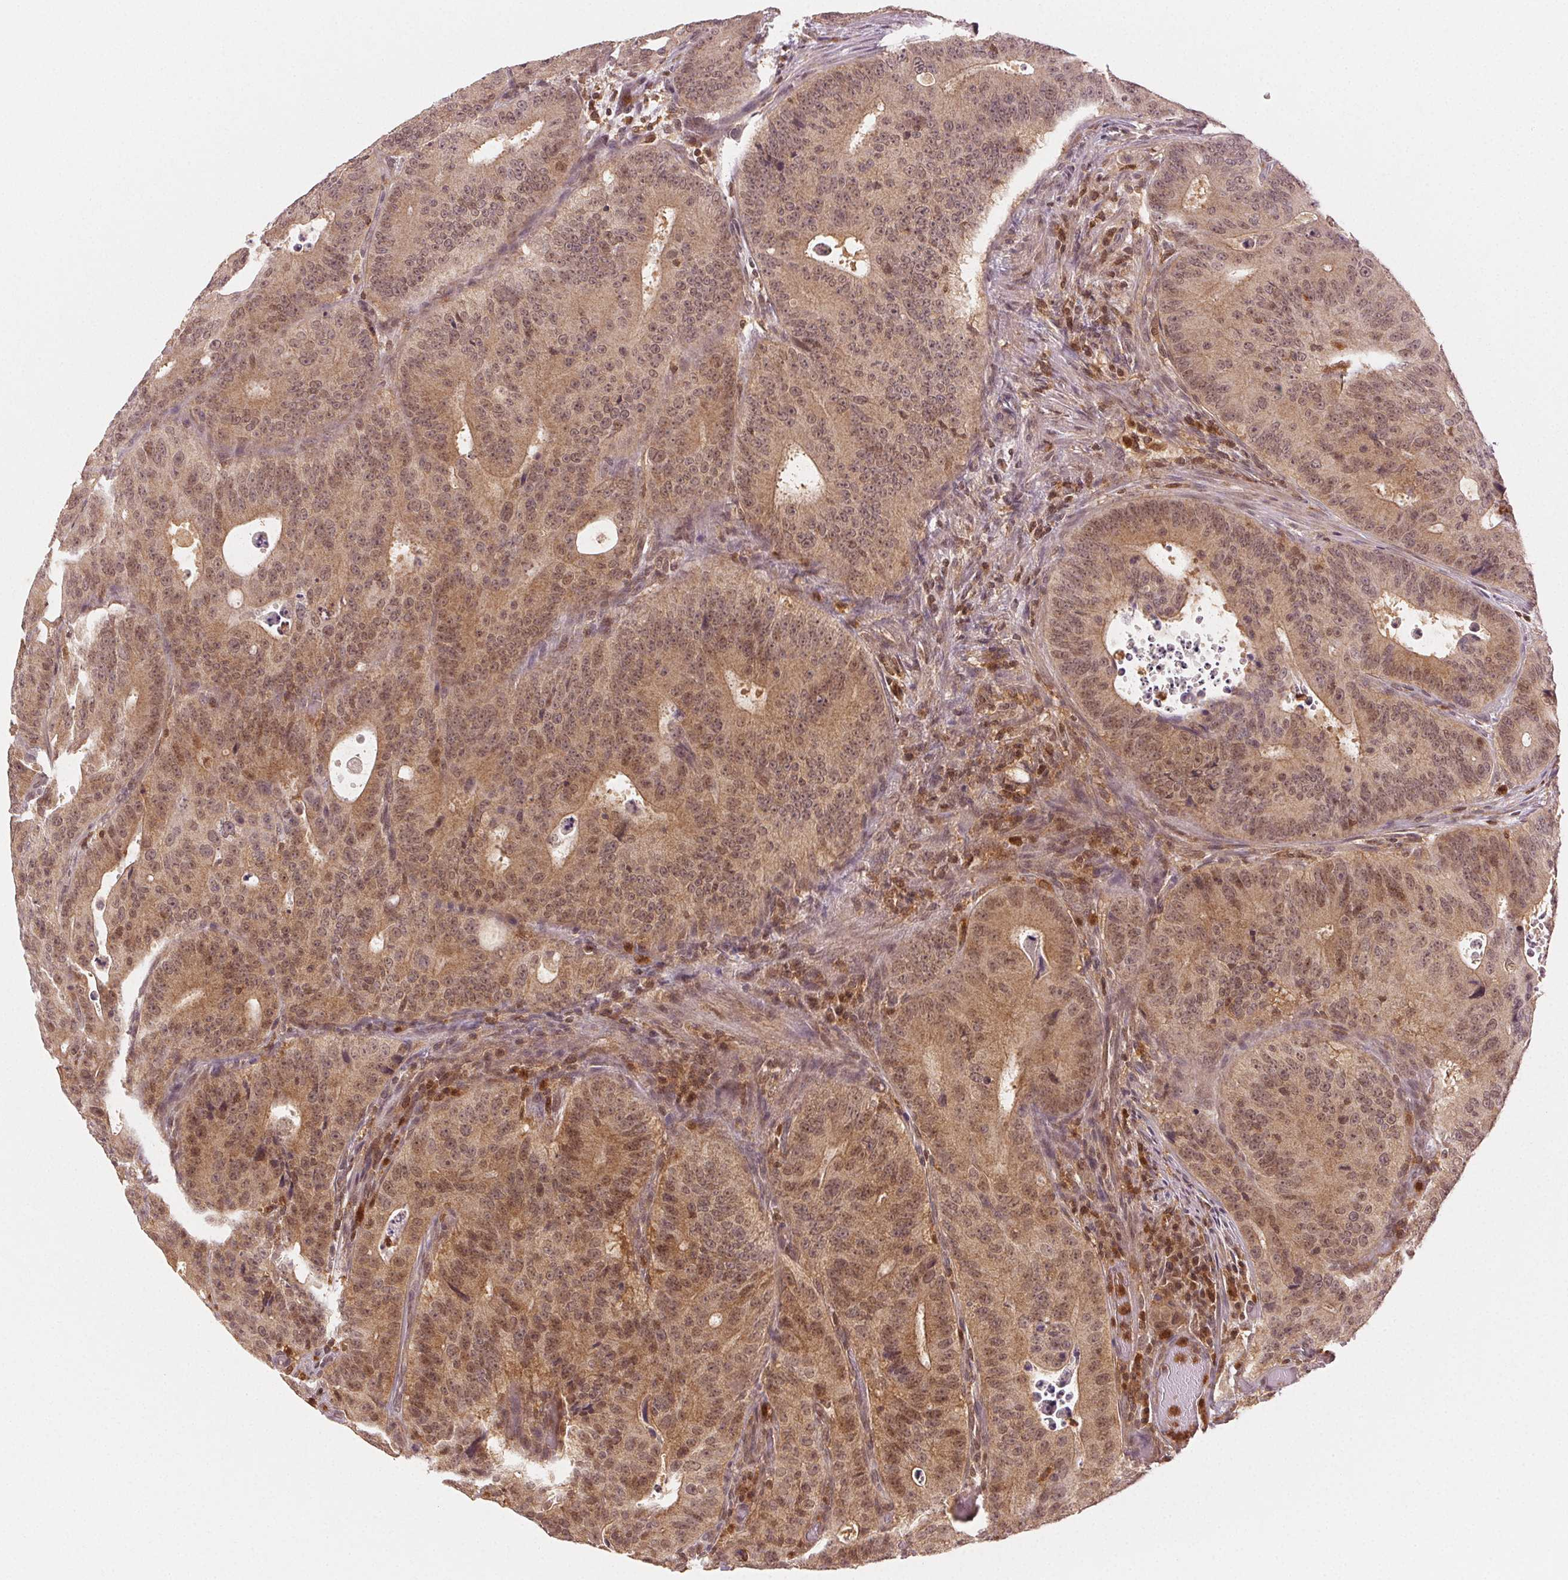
{"staining": {"intensity": "weak", "quantity": ">75%", "location": "cytoplasmic/membranous,nuclear"}, "tissue": "colorectal cancer", "cell_type": "Tumor cells", "image_type": "cancer", "snomed": [{"axis": "morphology", "description": "Adenocarcinoma, NOS"}, {"axis": "topography", "description": "Colon"}], "caption": "Colorectal cancer stained with DAB (3,3'-diaminobenzidine) immunohistochemistry displays low levels of weak cytoplasmic/membranous and nuclear expression in about >75% of tumor cells.", "gene": "MAPK14", "patient": {"sex": "male", "age": 62}}